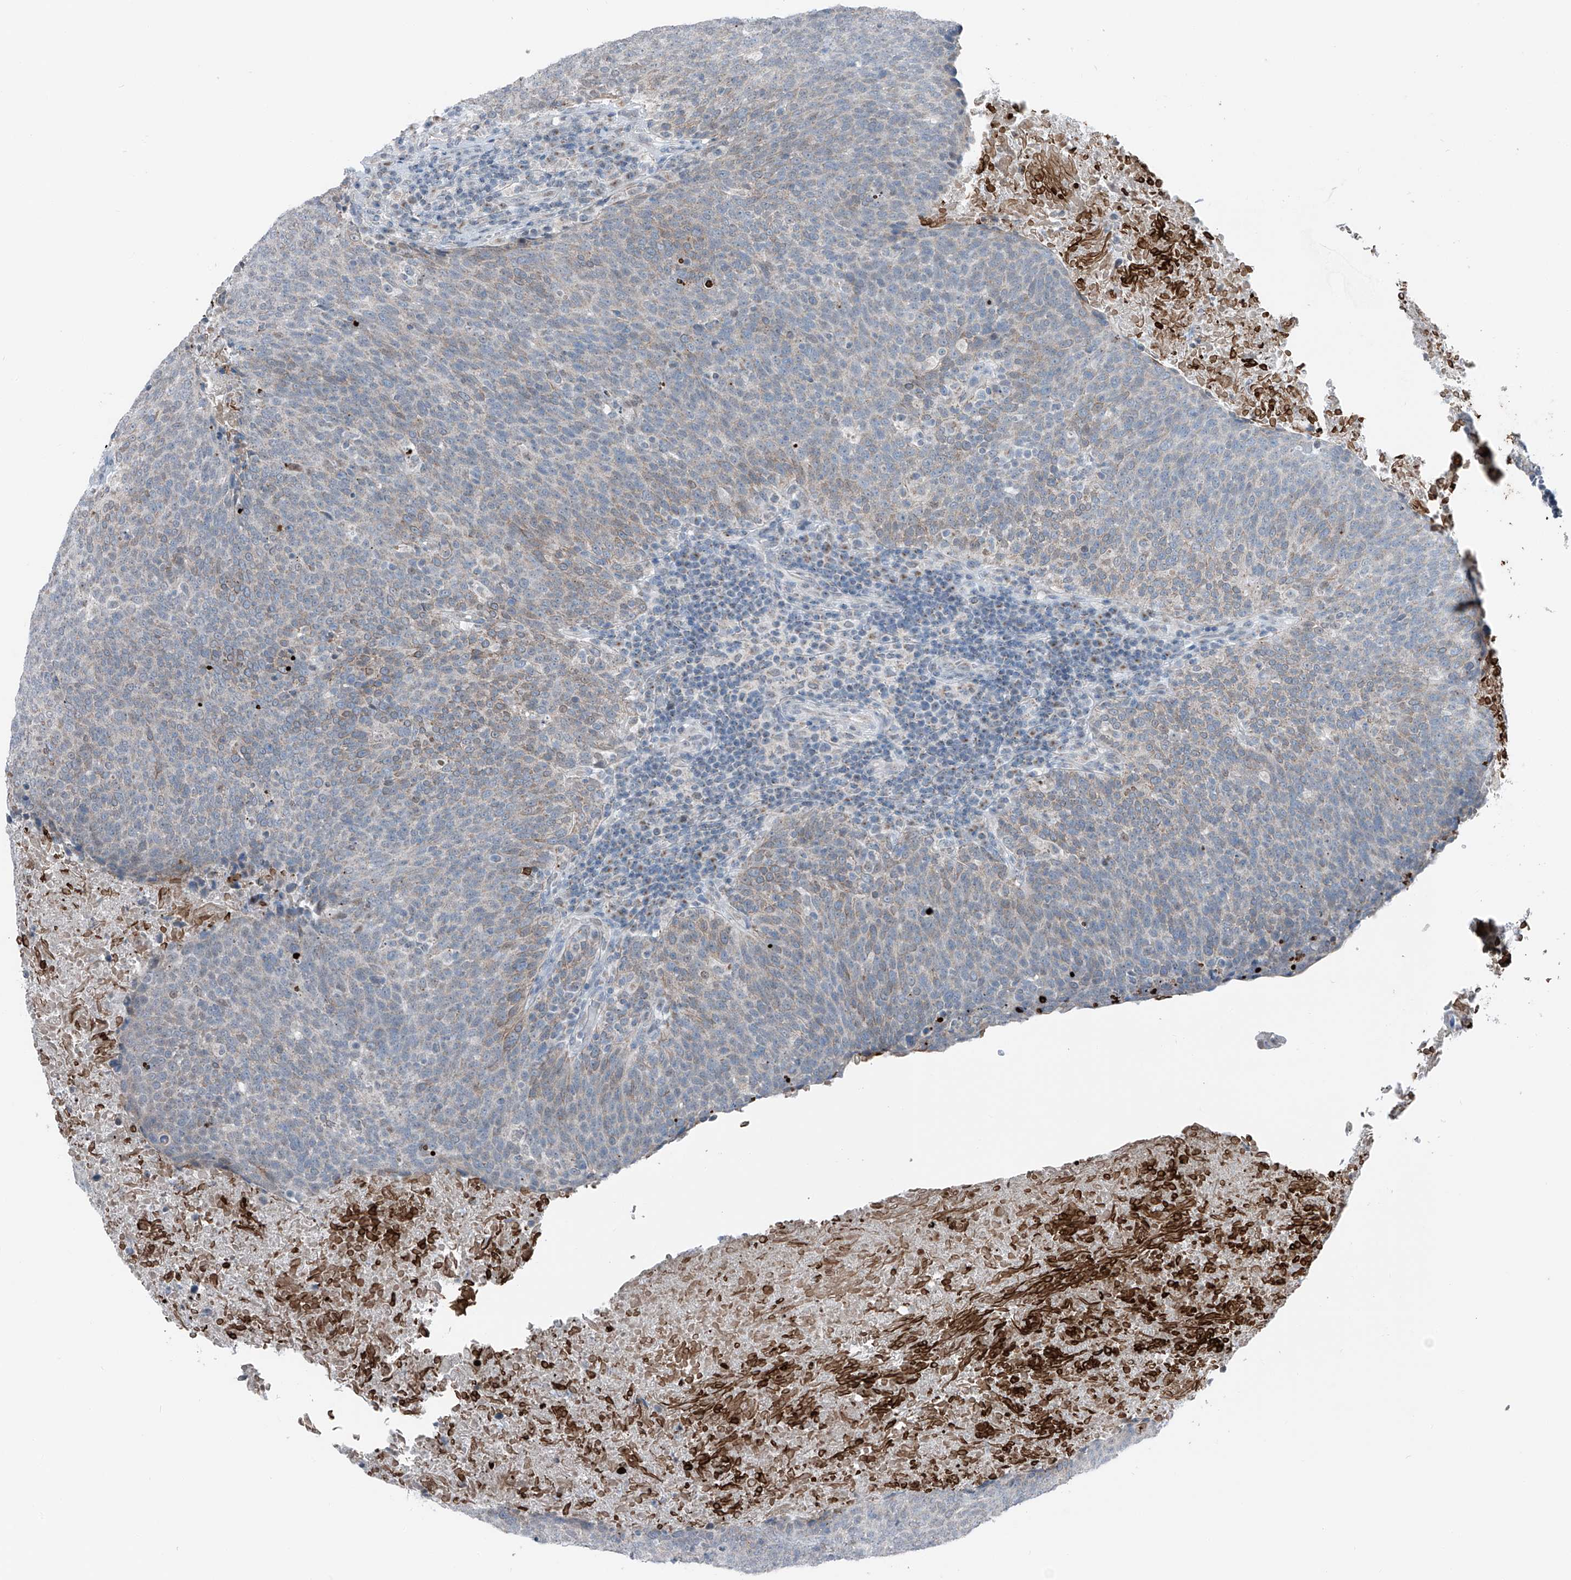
{"staining": {"intensity": "weak", "quantity": "<25%", "location": "cytoplasmic/membranous"}, "tissue": "head and neck cancer", "cell_type": "Tumor cells", "image_type": "cancer", "snomed": [{"axis": "morphology", "description": "Squamous cell carcinoma, NOS"}, {"axis": "morphology", "description": "Squamous cell carcinoma, metastatic, NOS"}, {"axis": "topography", "description": "Lymph node"}, {"axis": "topography", "description": "Head-Neck"}], "caption": "Immunohistochemistry micrograph of human metastatic squamous cell carcinoma (head and neck) stained for a protein (brown), which displays no positivity in tumor cells. (DAB (3,3'-diaminobenzidine) immunohistochemistry, high magnification).", "gene": "DYRK1B", "patient": {"sex": "male", "age": 62}}